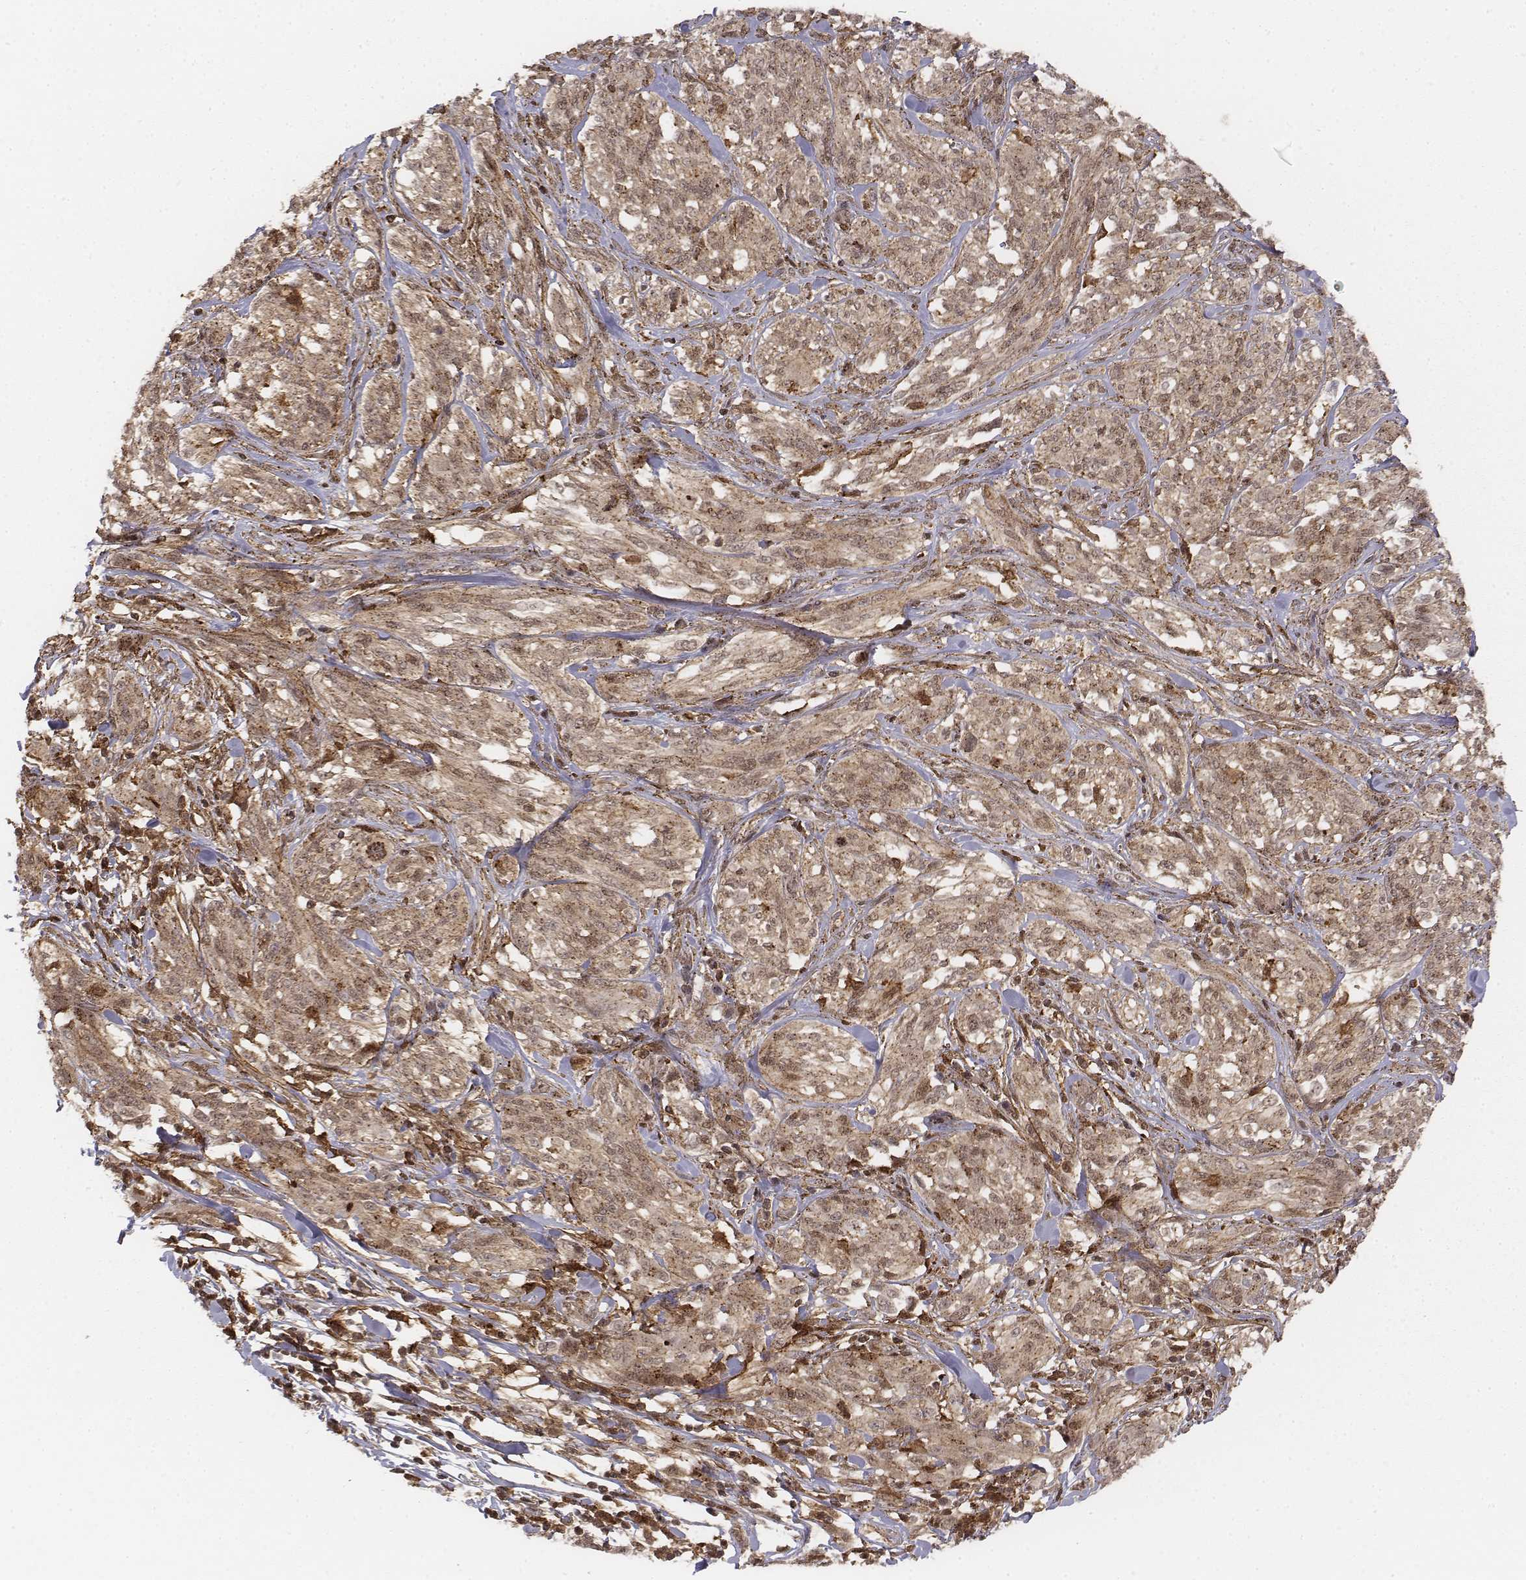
{"staining": {"intensity": "moderate", "quantity": ">75%", "location": "cytoplasmic/membranous,nuclear"}, "tissue": "melanoma", "cell_type": "Tumor cells", "image_type": "cancer", "snomed": [{"axis": "morphology", "description": "Malignant melanoma, NOS"}, {"axis": "topography", "description": "Skin"}], "caption": "This histopathology image demonstrates immunohistochemistry staining of malignant melanoma, with medium moderate cytoplasmic/membranous and nuclear expression in about >75% of tumor cells.", "gene": "ZFYVE19", "patient": {"sex": "female", "age": 91}}